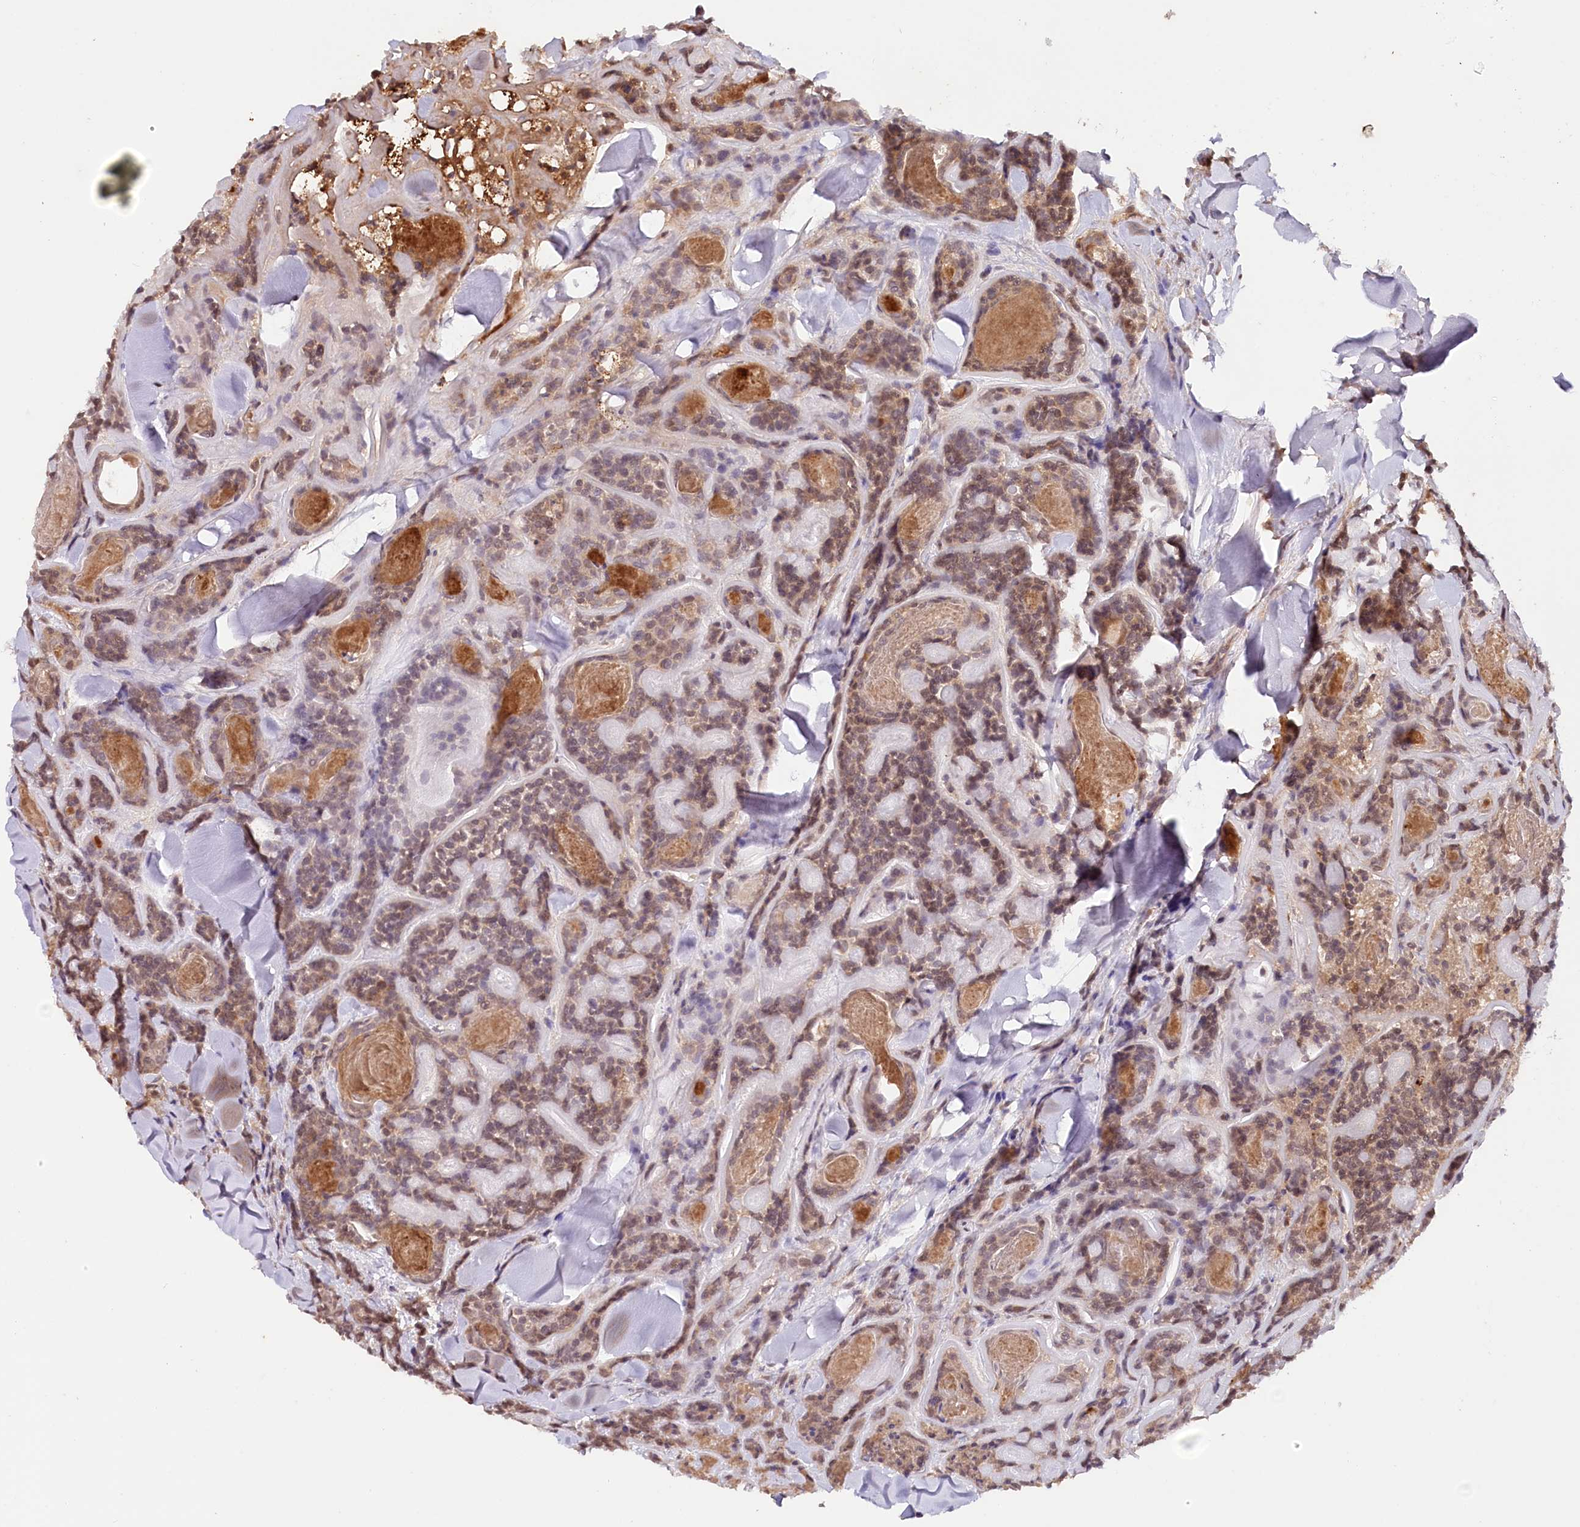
{"staining": {"intensity": "moderate", "quantity": ">75%", "location": "cytoplasmic/membranous"}, "tissue": "head and neck cancer", "cell_type": "Tumor cells", "image_type": "cancer", "snomed": [{"axis": "morphology", "description": "Adenocarcinoma, NOS"}, {"axis": "topography", "description": "Salivary gland"}, {"axis": "topography", "description": "Head-Neck"}], "caption": "Immunohistochemical staining of head and neck adenocarcinoma reveals medium levels of moderate cytoplasmic/membranous protein expression in approximately >75% of tumor cells. (DAB = brown stain, brightfield microscopy at high magnification).", "gene": "PSAPL1", "patient": {"sex": "female", "age": 63}}